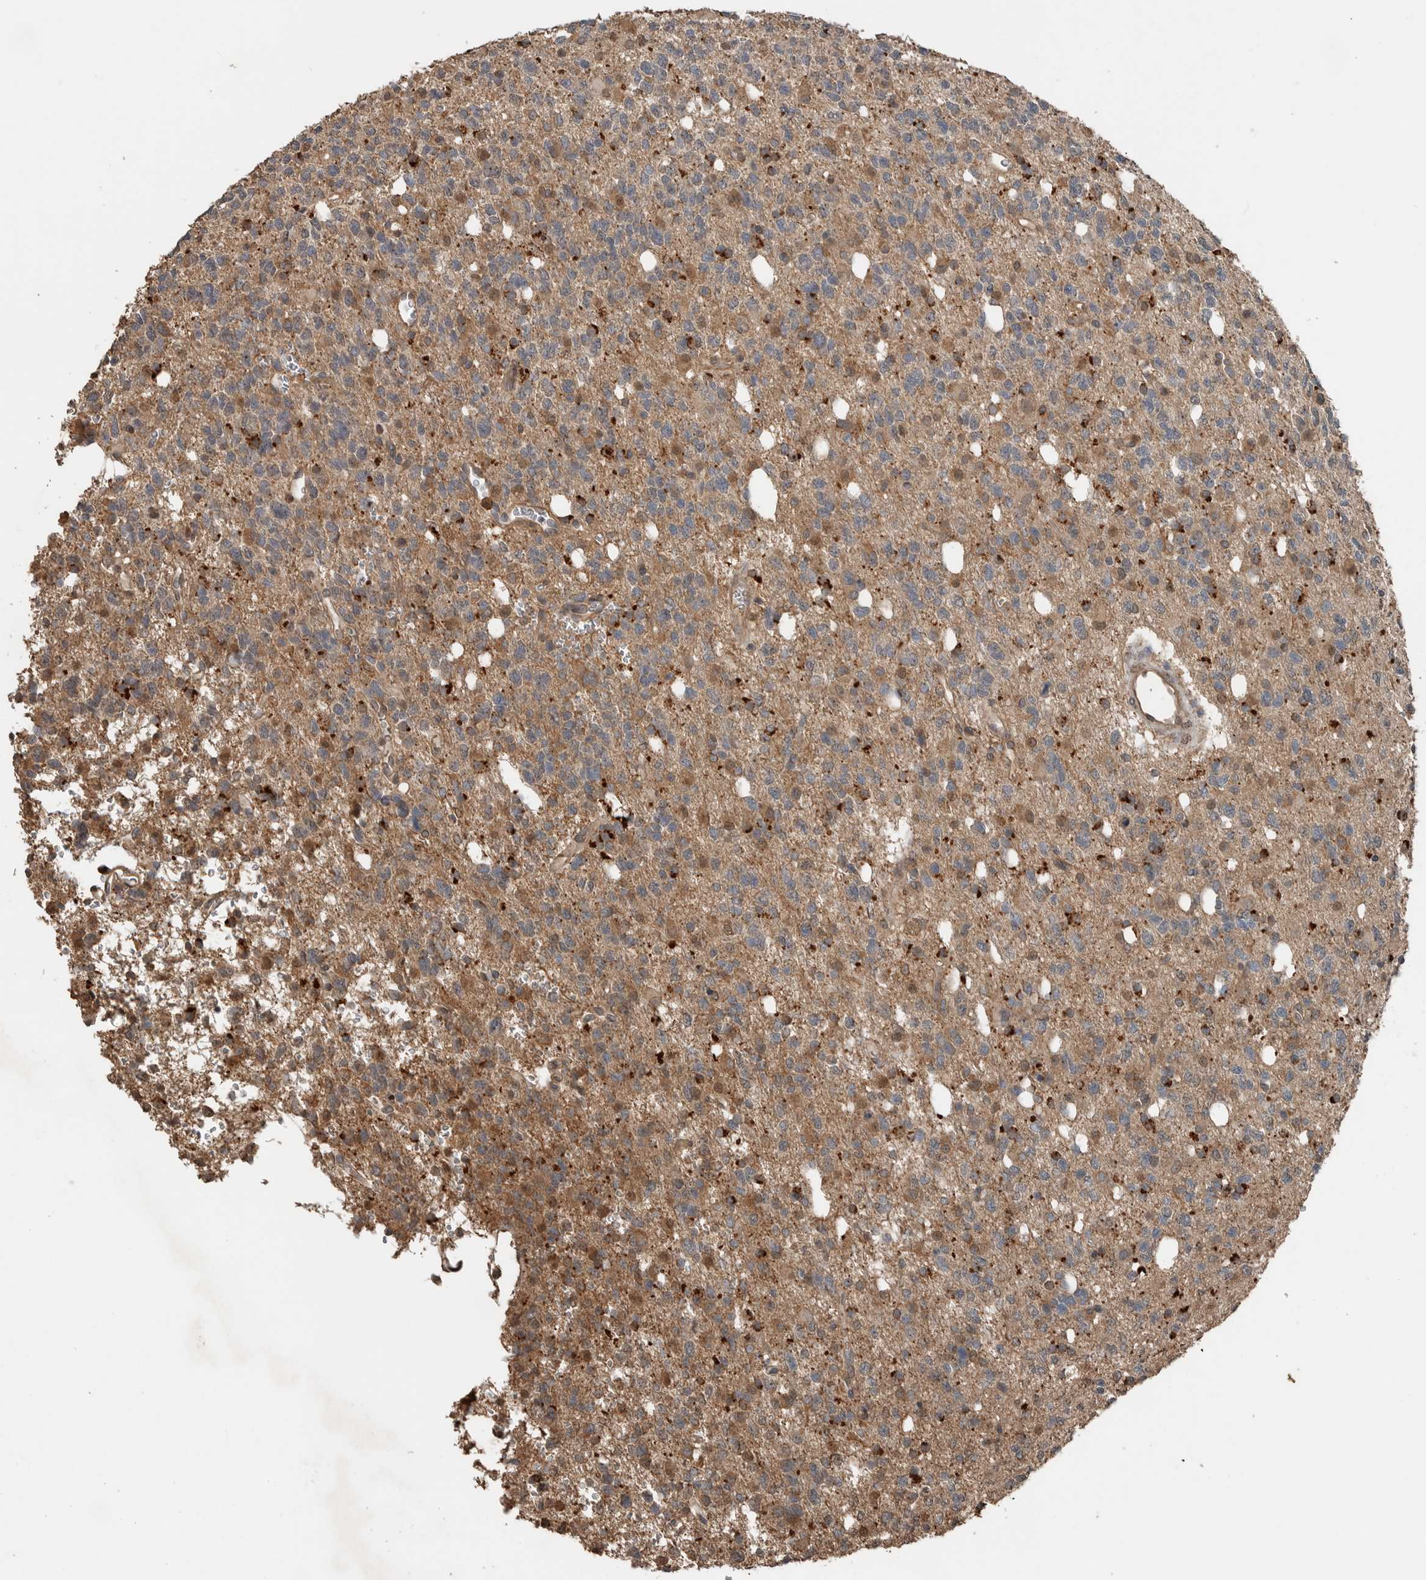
{"staining": {"intensity": "moderate", "quantity": ">75%", "location": "cytoplasmic/membranous"}, "tissue": "glioma", "cell_type": "Tumor cells", "image_type": "cancer", "snomed": [{"axis": "morphology", "description": "Glioma, malignant, High grade"}, {"axis": "topography", "description": "Brain"}], "caption": "The micrograph reveals immunohistochemical staining of glioma. There is moderate cytoplasmic/membranous staining is appreciated in approximately >75% of tumor cells.", "gene": "BLZF1", "patient": {"sex": "female", "age": 62}}